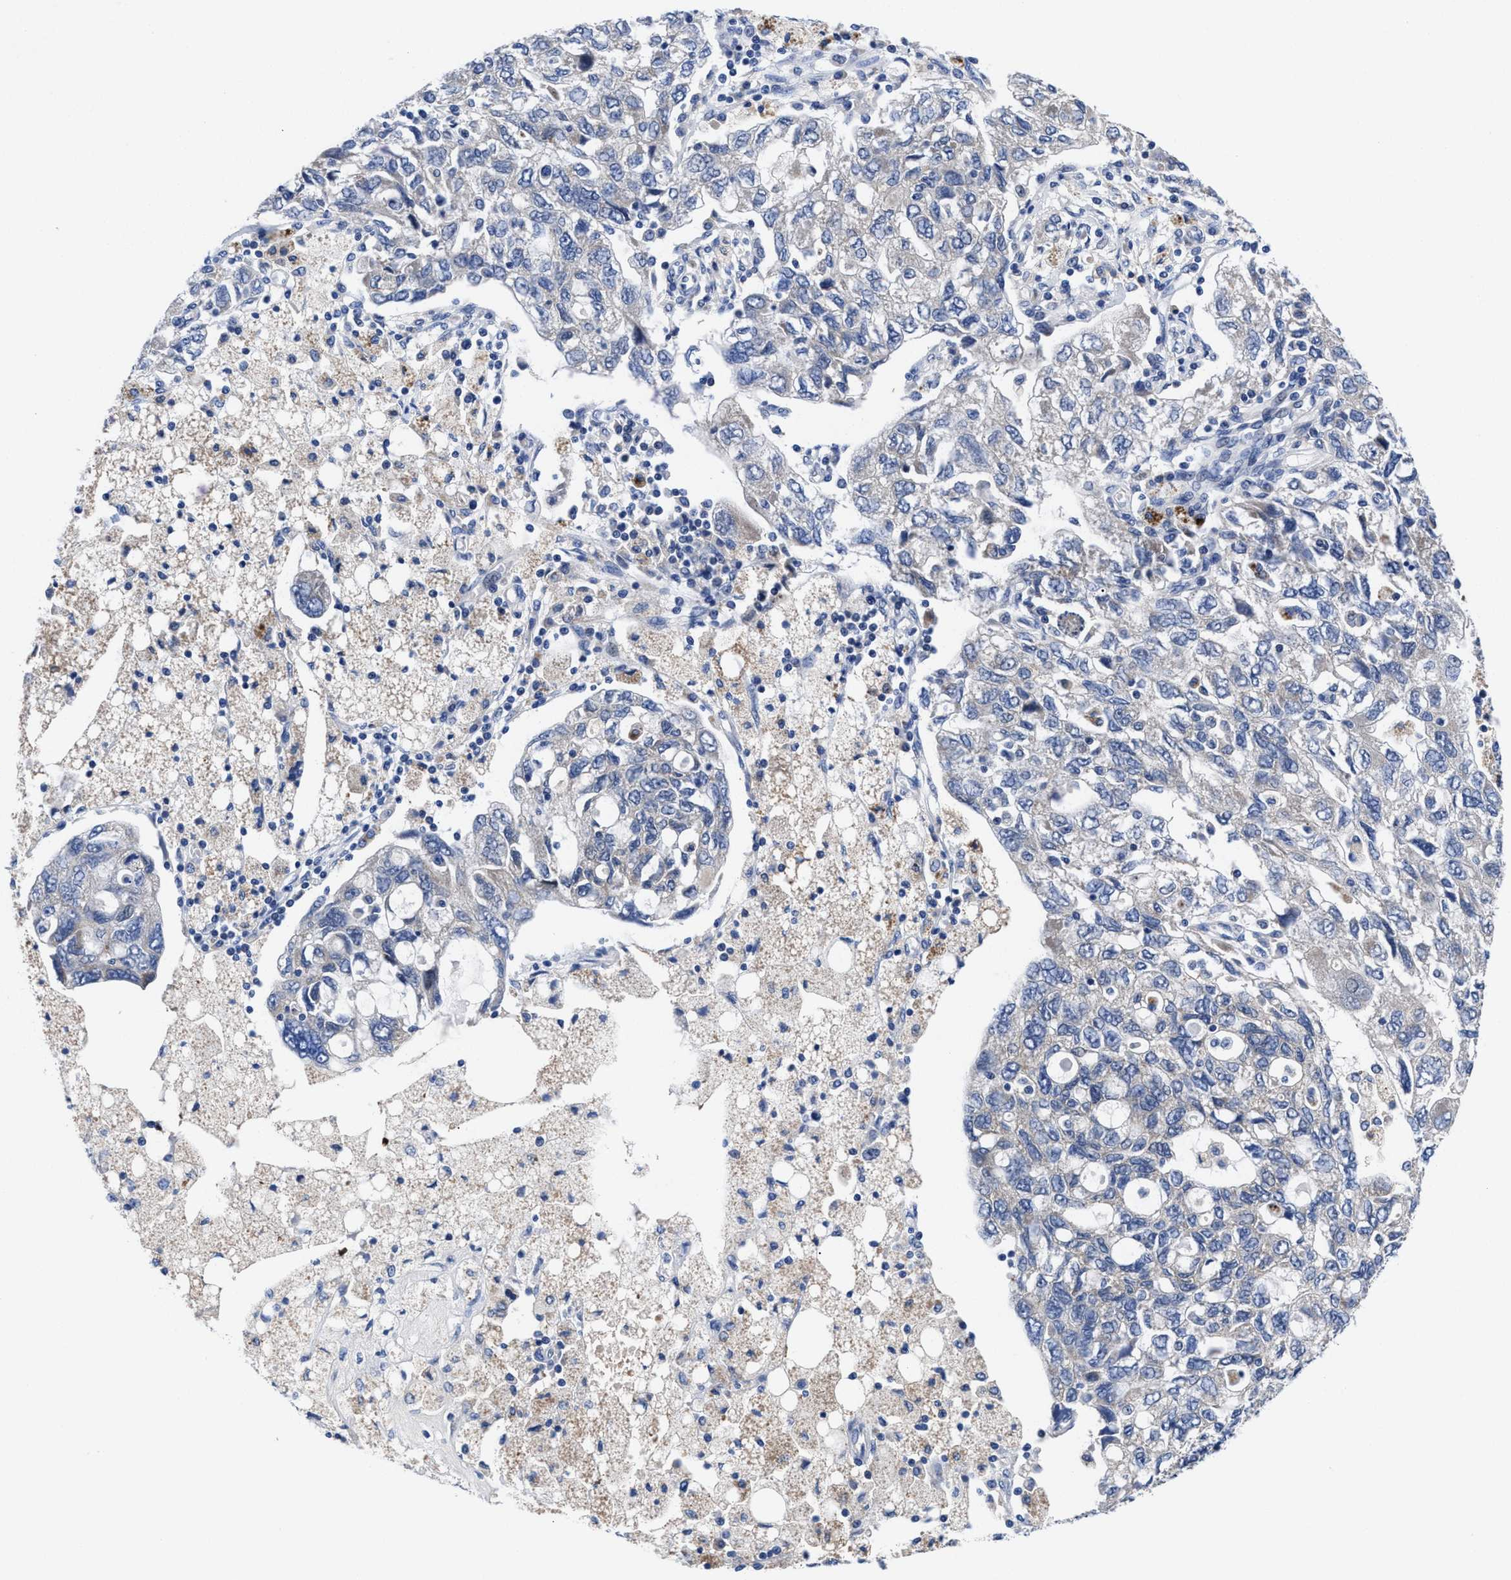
{"staining": {"intensity": "negative", "quantity": "none", "location": "none"}, "tissue": "ovarian cancer", "cell_type": "Tumor cells", "image_type": "cancer", "snomed": [{"axis": "morphology", "description": "Carcinoma, NOS"}, {"axis": "morphology", "description": "Cystadenocarcinoma, serous, NOS"}, {"axis": "topography", "description": "Ovary"}], "caption": "Protein analysis of ovarian carcinoma displays no significant expression in tumor cells.", "gene": "DHRS13", "patient": {"sex": "female", "age": 69}}